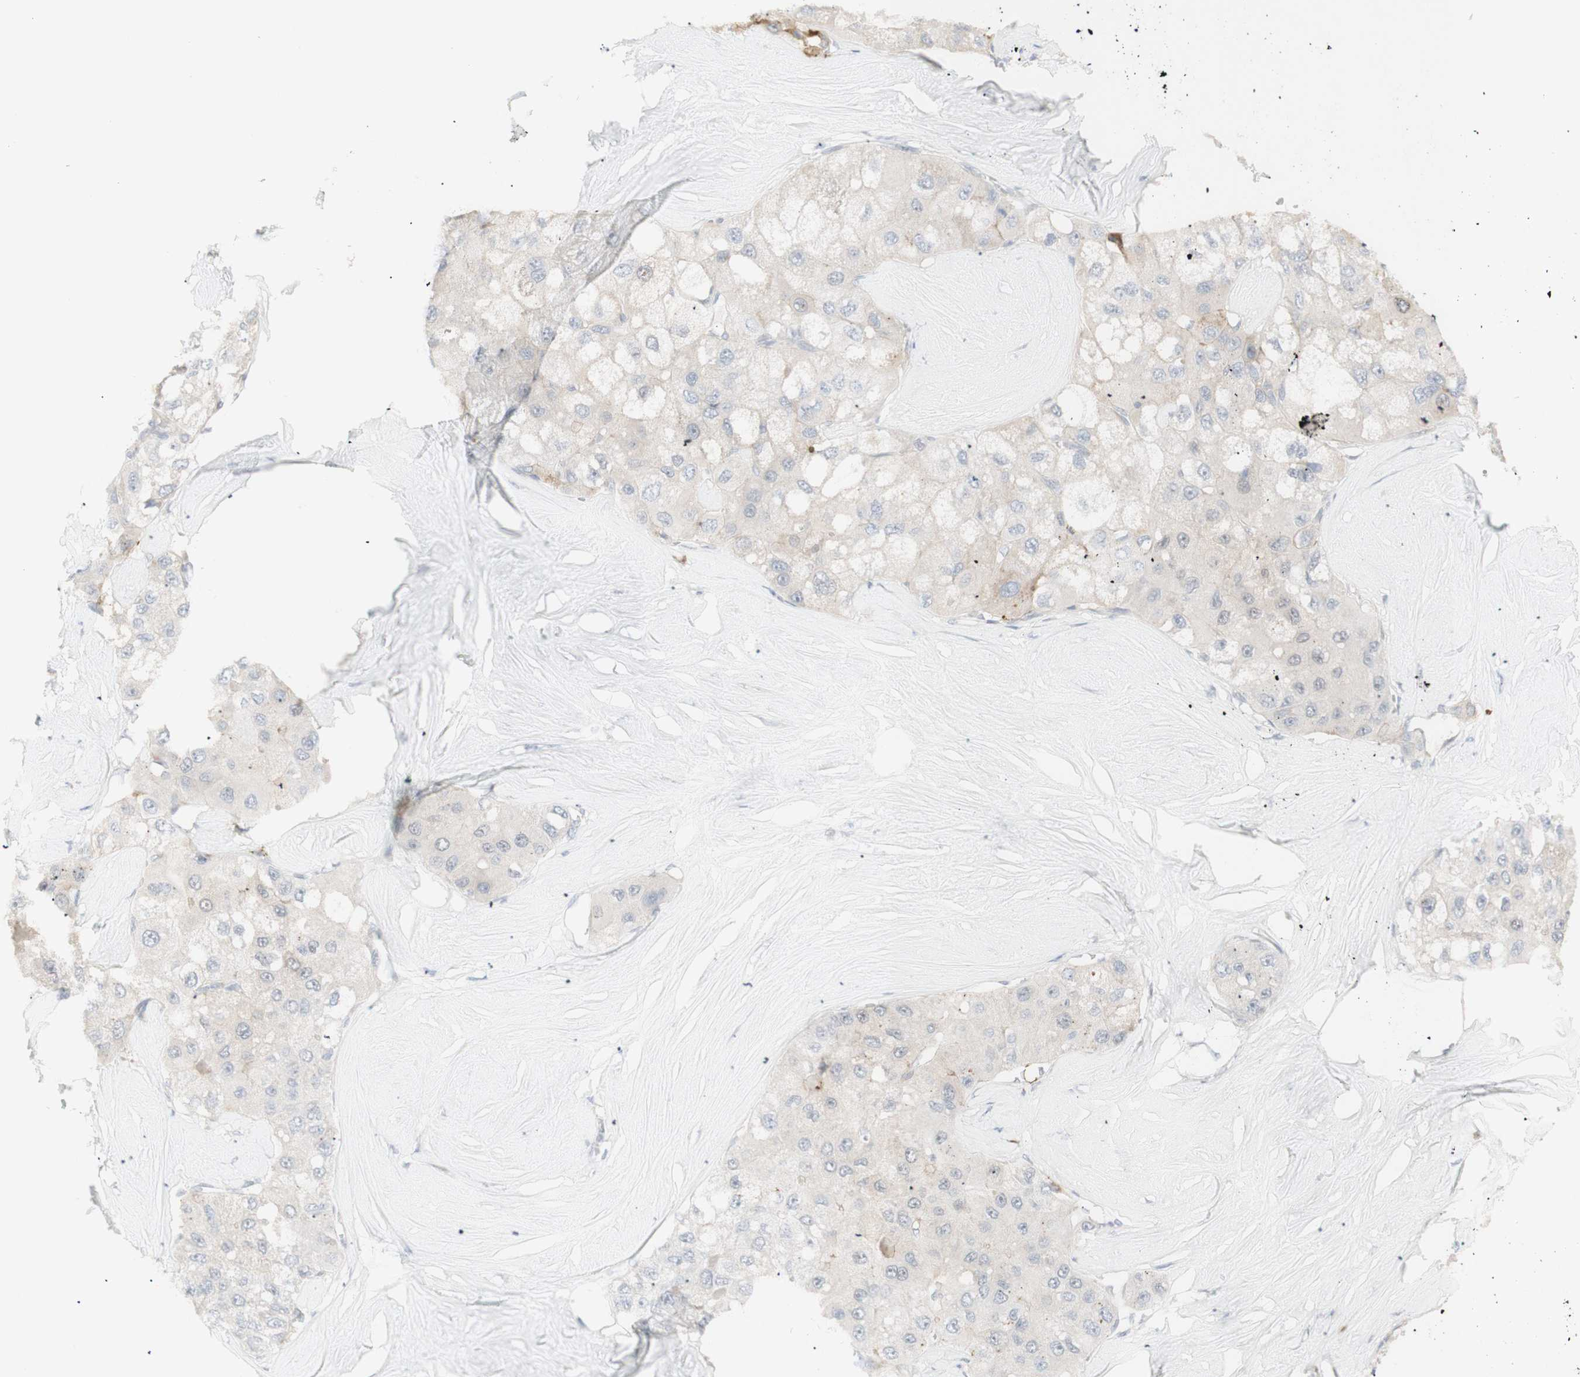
{"staining": {"intensity": "negative", "quantity": "none", "location": "none"}, "tissue": "liver cancer", "cell_type": "Tumor cells", "image_type": "cancer", "snomed": [{"axis": "morphology", "description": "Carcinoma, Hepatocellular, NOS"}, {"axis": "topography", "description": "Liver"}], "caption": "High magnification brightfield microscopy of hepatocellular carcinoma (liver) stained with DAB (brown) and counterstained with hematoxylin (blue): tumor cells show no significant positivity. (Brightfield microscopy of DAB (3,3'-diaminobenzidine) immunohistochemistry at high magnification).", "gene": "NDST4", "patient": {"sex": "male", "age": 80}}